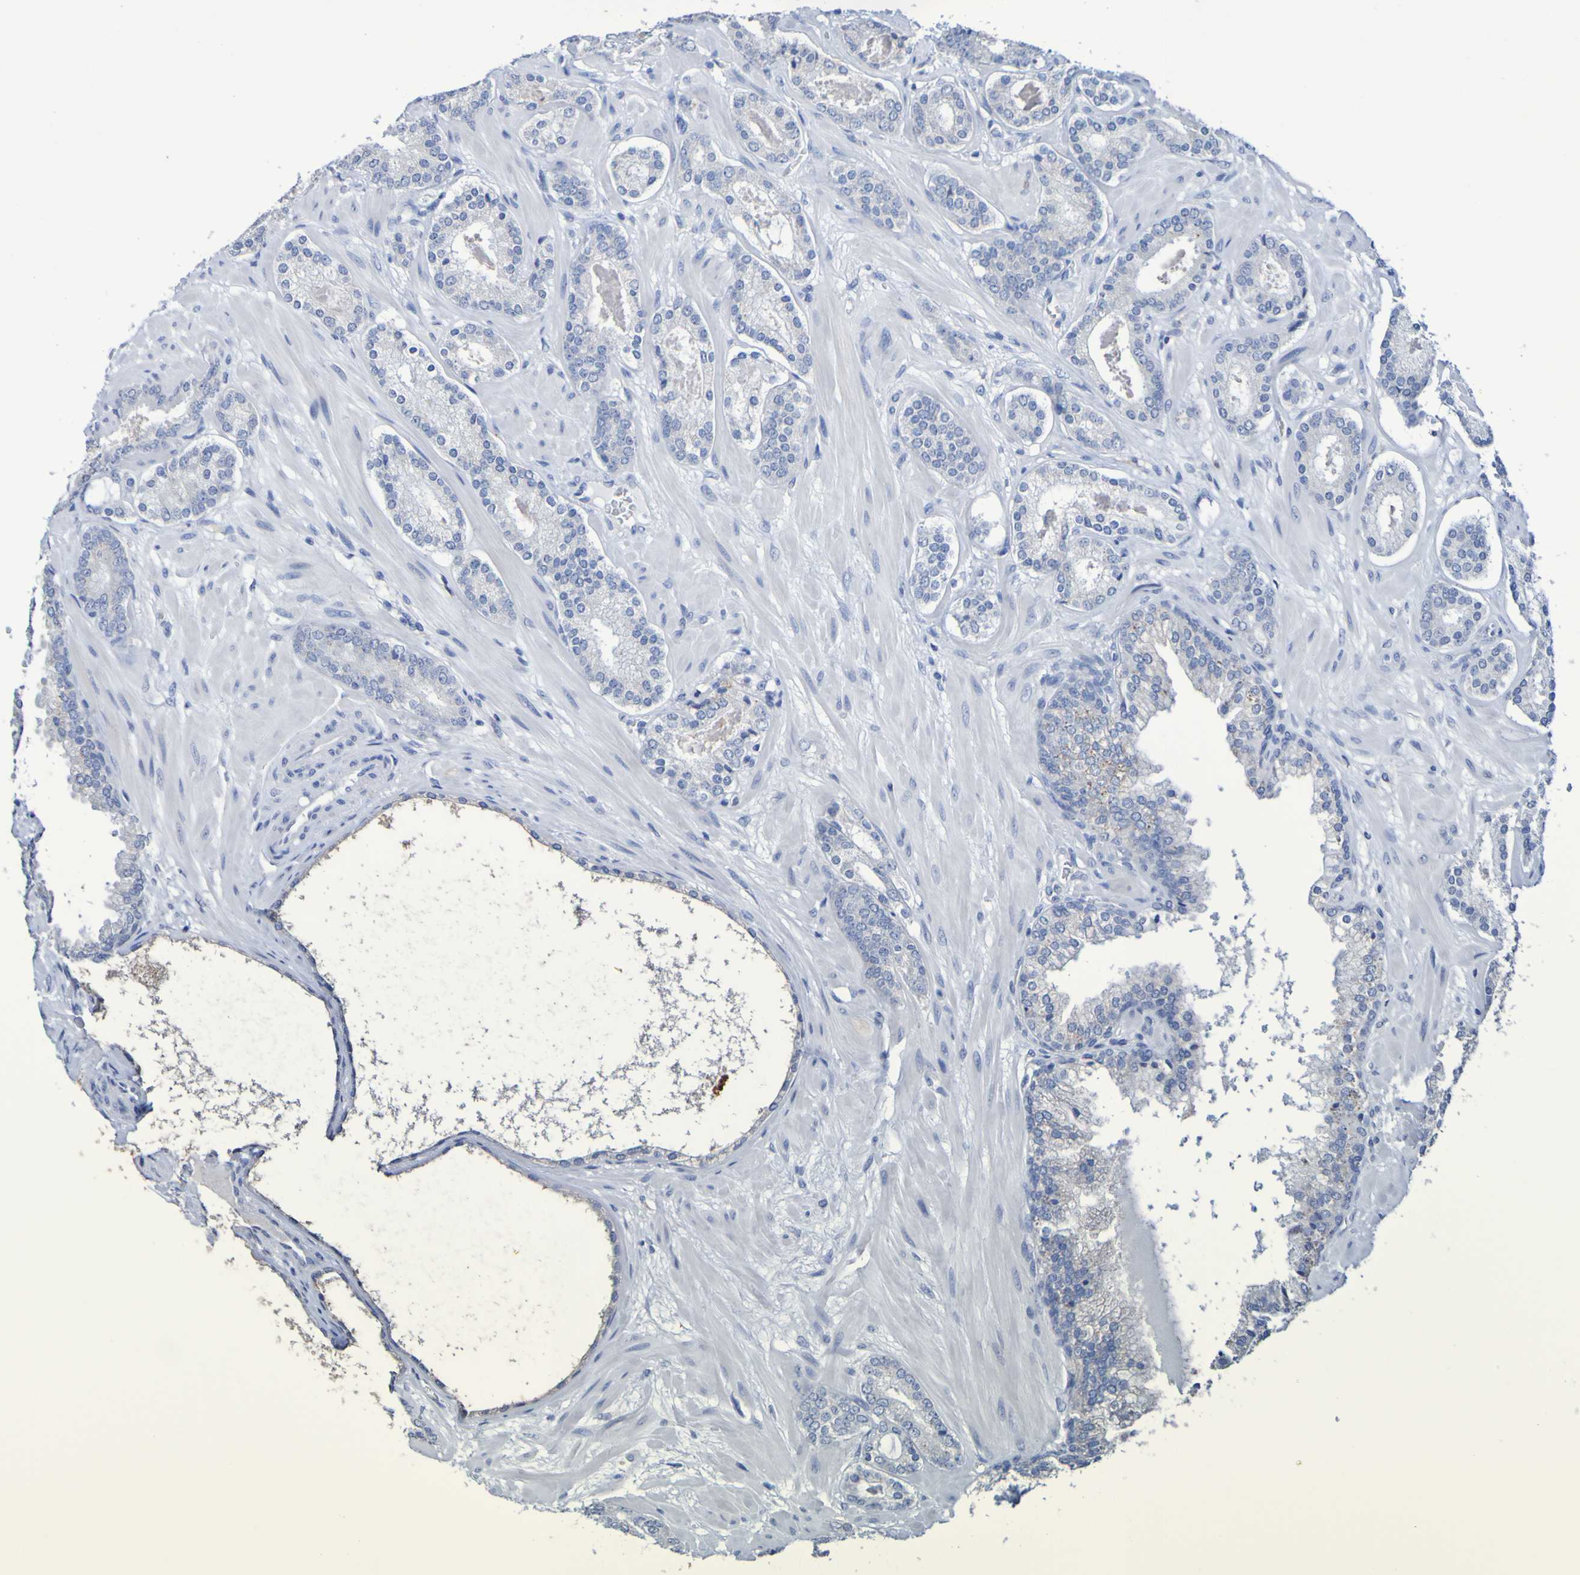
{"staining": {"intensity": "negative", "quantity": "none", "location": "none"}, "tissue": "prostate cancer", "cell_type": "Tumor cells", "image_type": "cancer", "snomed": [{"axis": "morphology", "description": "Adenocarcinoma, Low grade"}, {"axis": "topography", "description": "Prostate"}], "caption": "This is an immunohistochemistry histopathology image of prostate low-grade adenocarcinoma. There is no positivity in tumor cells.", "gene": "SLC3A2", "patient": {"sex": "male", "age": 63}}